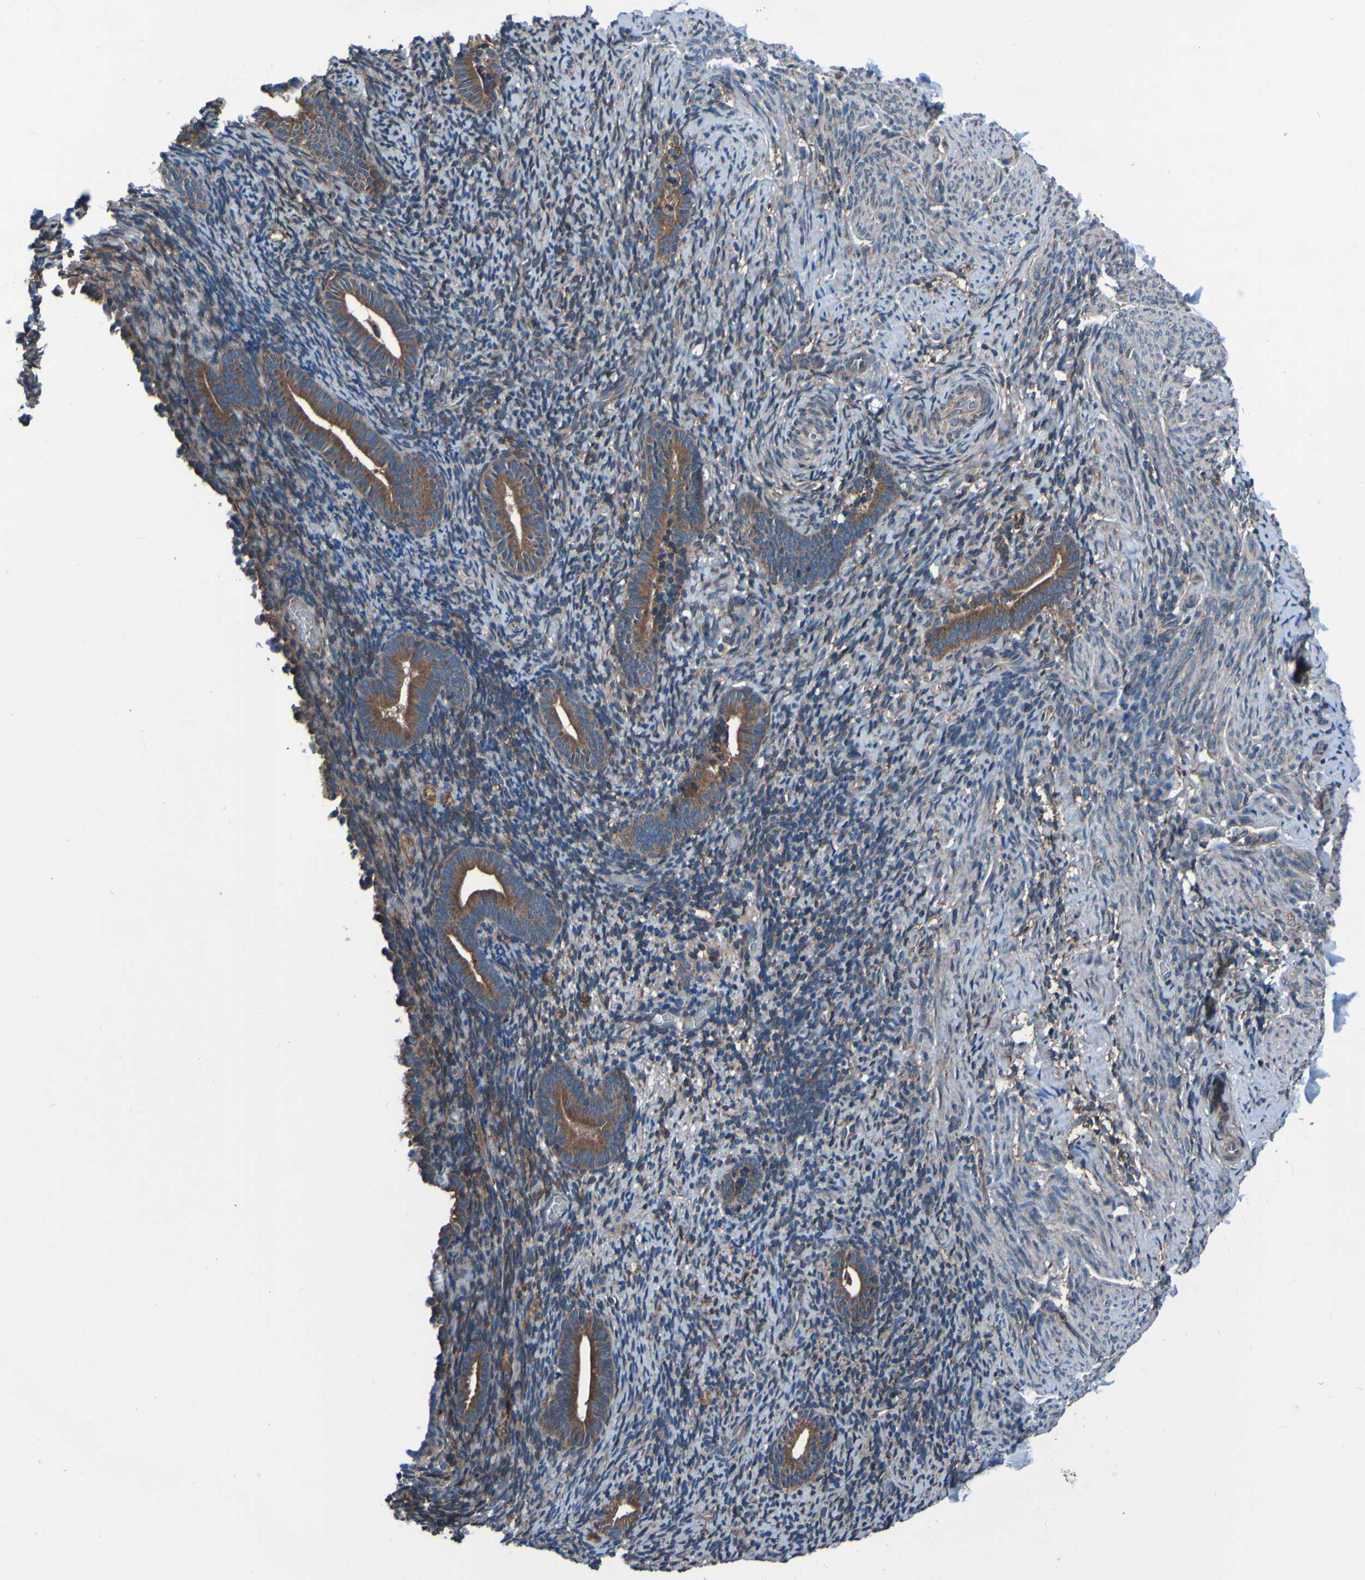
{"staining": {"intensity": "moderate", "quantity": "25%-75%", "location": "cytoplasmic/membranous"}, "tissue": "endometrium", "cell_type": "Cells in endometrial stroma", "image_type": "normal", "snomed": [{"axis": "morphology", "description": "Normal tissue, NOS"}, {"axis": "topography", "description": "Endometrium"}], "caption": "Moderate cytoplasmic/membranous protein expression is appreciated in approximately 25%-75% of cells in endometrial stroma in endometrium.", "gene": "RAB5B", "patient": {"sex": "female", "age": 51}}